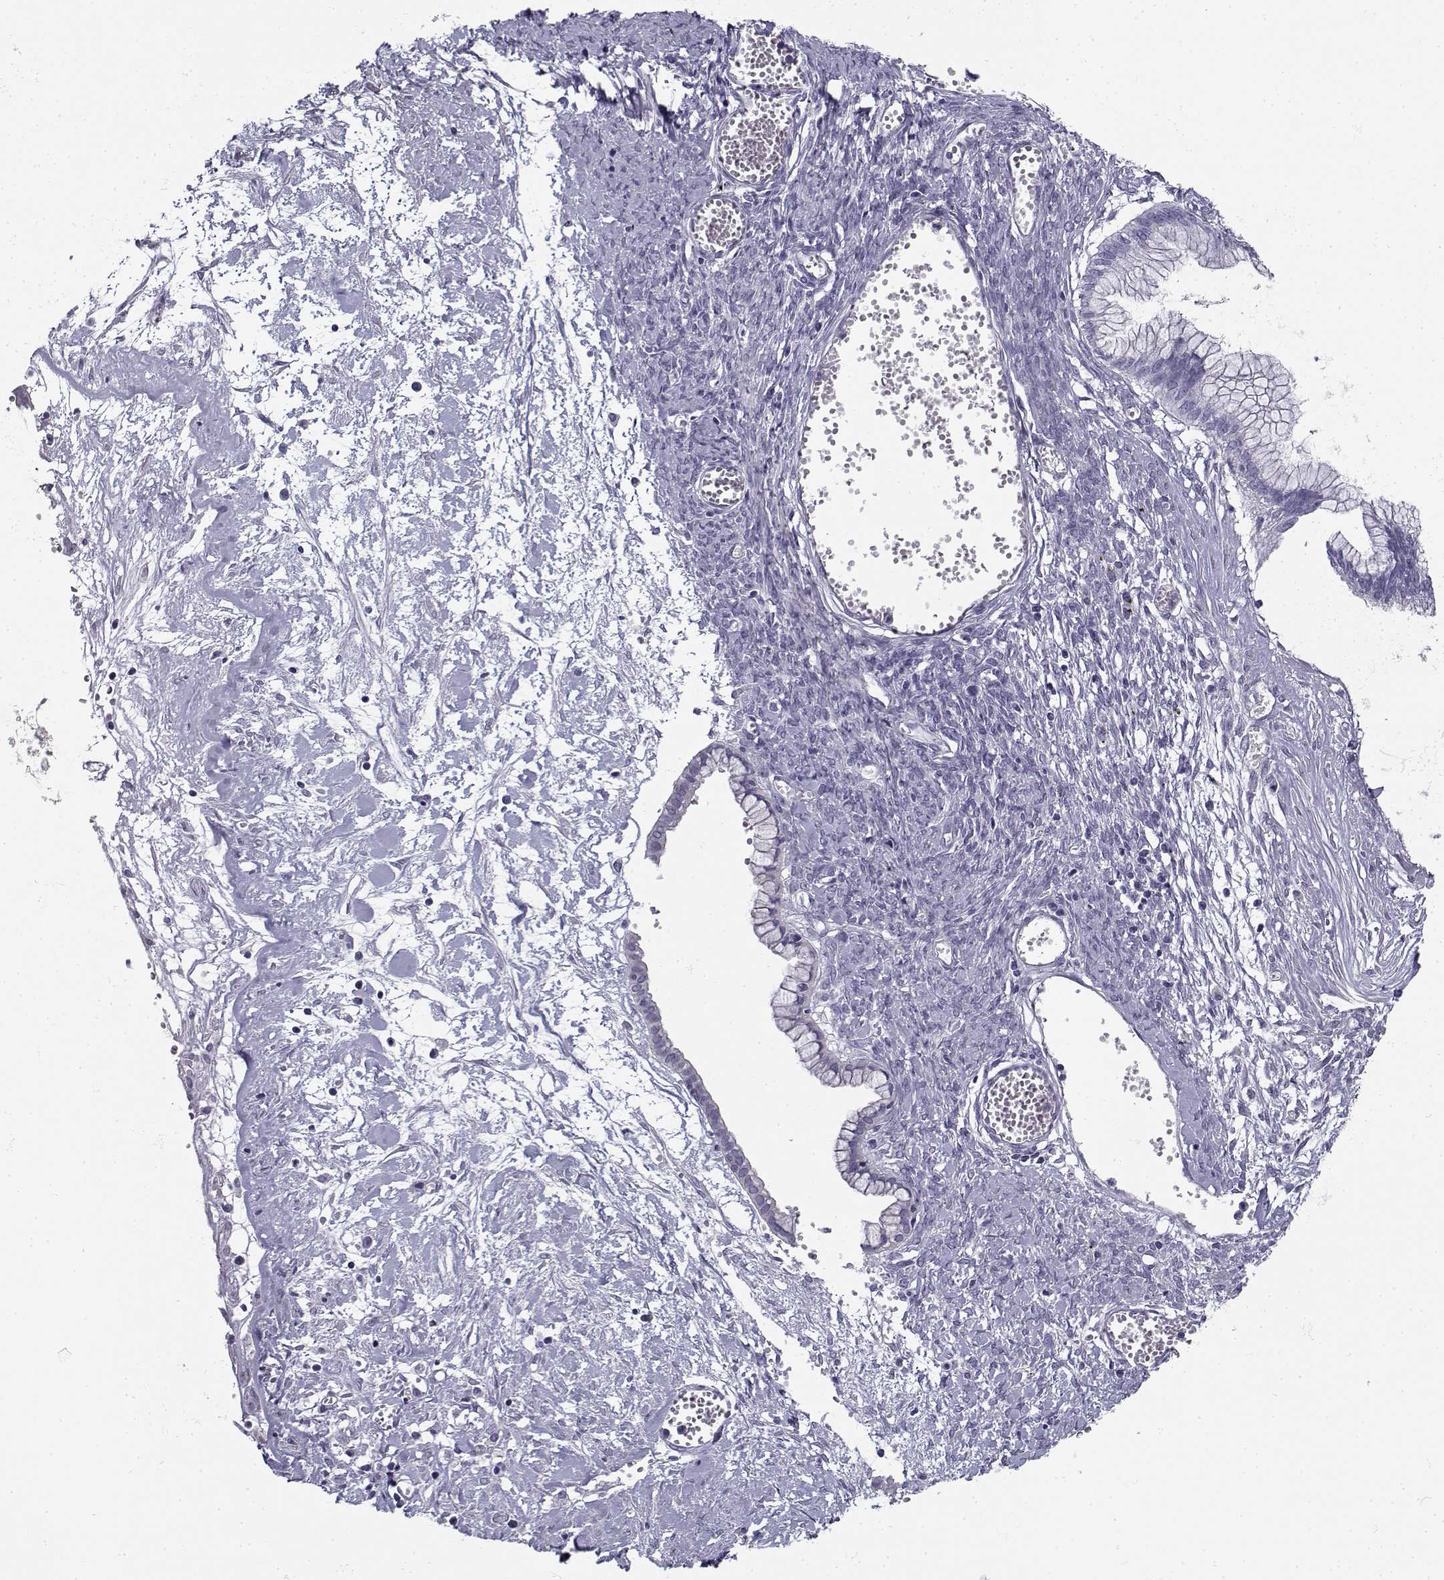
{"staining": {"intensity": "negative", "quantity": "none", "location": "none"}, "tissue": "ovarian cancer", "cell_type": "Tumor cells", "image_type": "cancer", "snomed": [{"axis": "morphology", "description": "Cystadenocarcinoma, mucinous, NOS"}, {"axis": "topography", "description": "Ovary"}], "caption": "This is a histopathology image of IHC staining of ovarian cancer, which shows no expression in tumor cells.", "gene": "CREB3L3", "patient": {"sex": "female", "age": 67}}